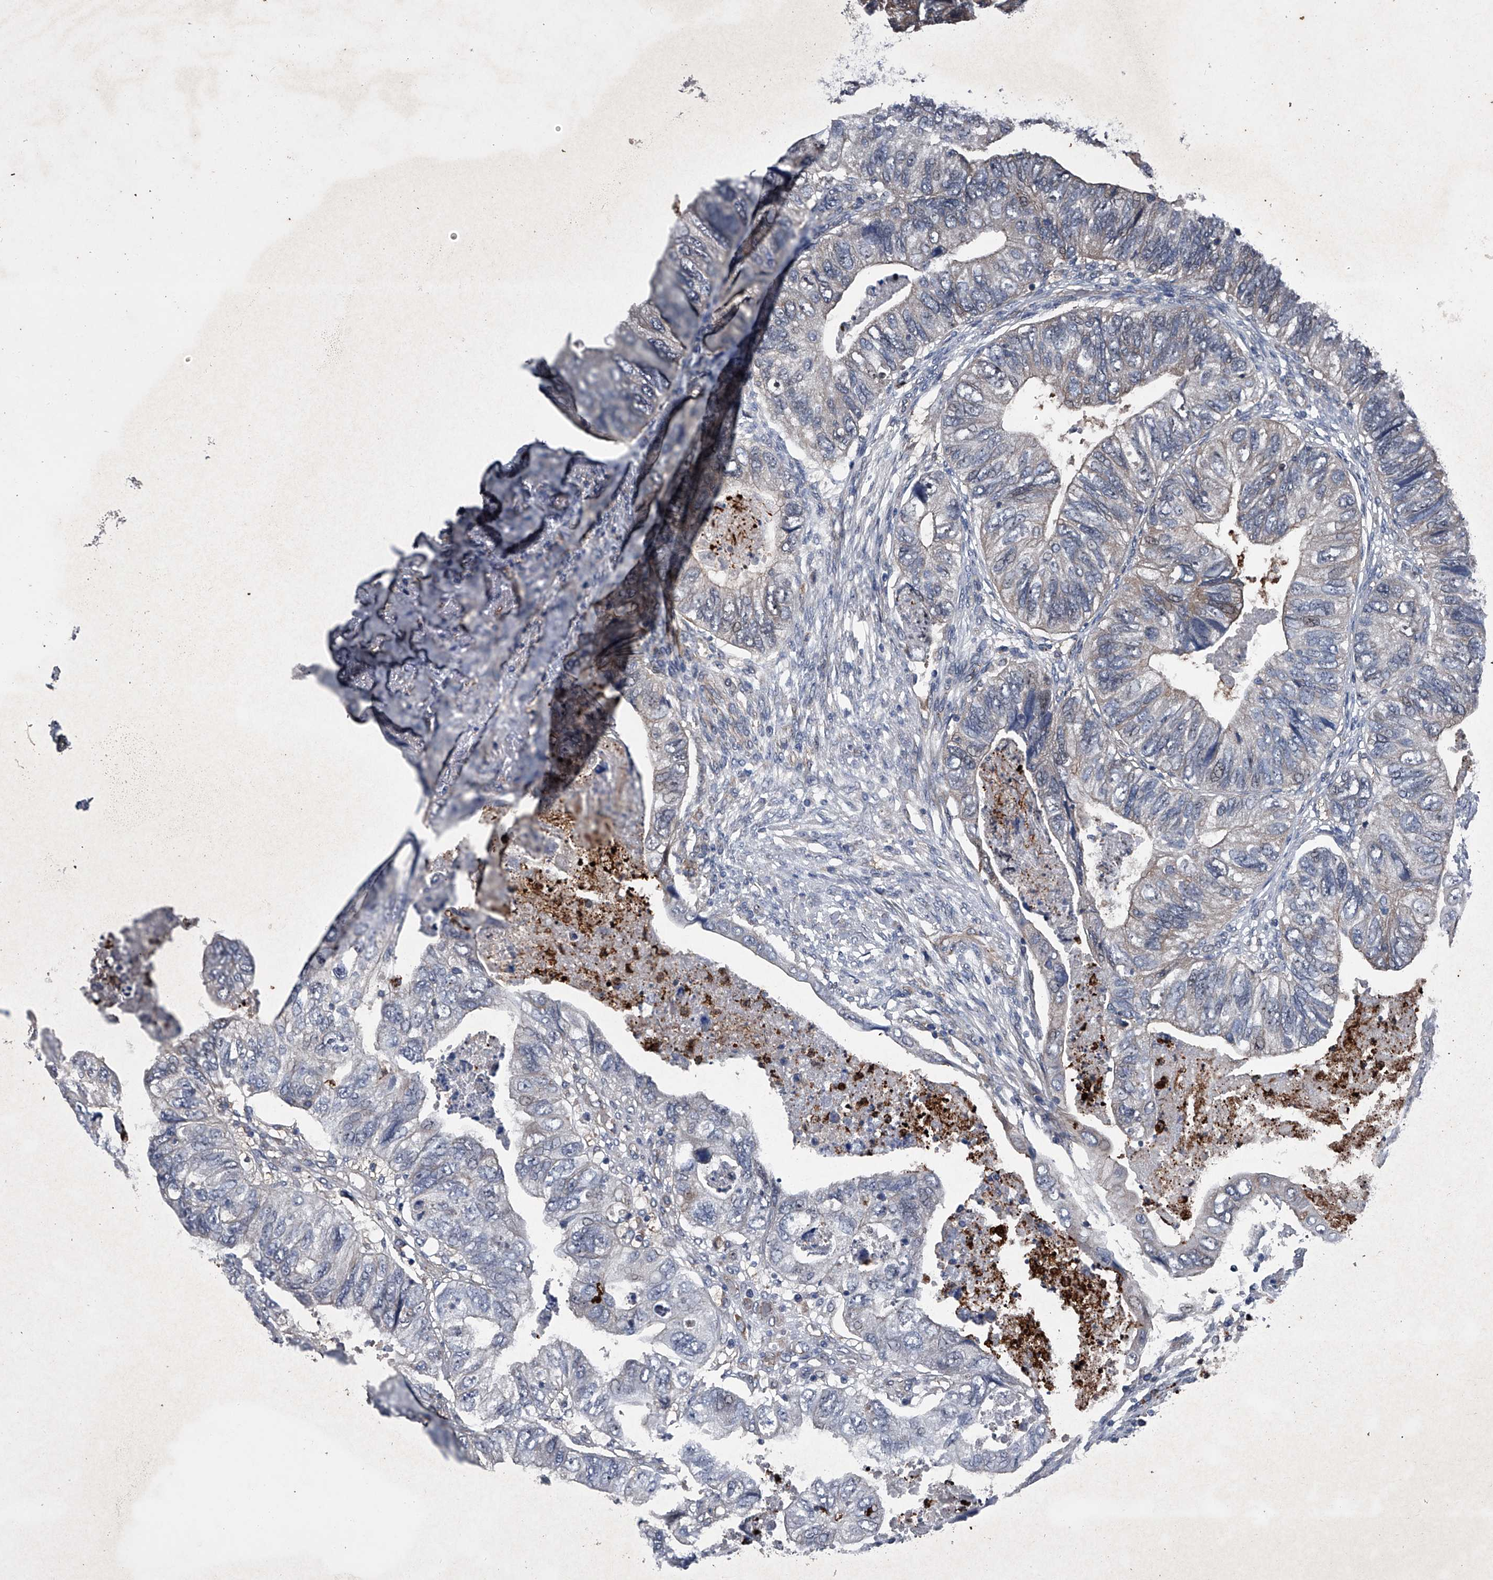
{"staining": {"intensity": "weak", "quantity": "25%-75%", "location": "cytoplasmic/membranous"}, "tissue": "colorectal cancer", "cell_type": "Tumor cells", "image_type": "cancer", "snomed": [{"axis": "morphology", "description": "Adenocarcinoma, NOS"}, {"axis": "topography", "description": "Rectum"}], "caption": "IHC image of neoplastic tissue: adenocarcinoma (colorectal) stained using IHC reveals low levels of weak protein expression localized specifically in the cytoplasmic/membranous of tumor cells, appearing as a cytoplasmic/membranous brown color.", "gene": "MAPKAP1", "patient": {"sex": "male", "age": 63}}